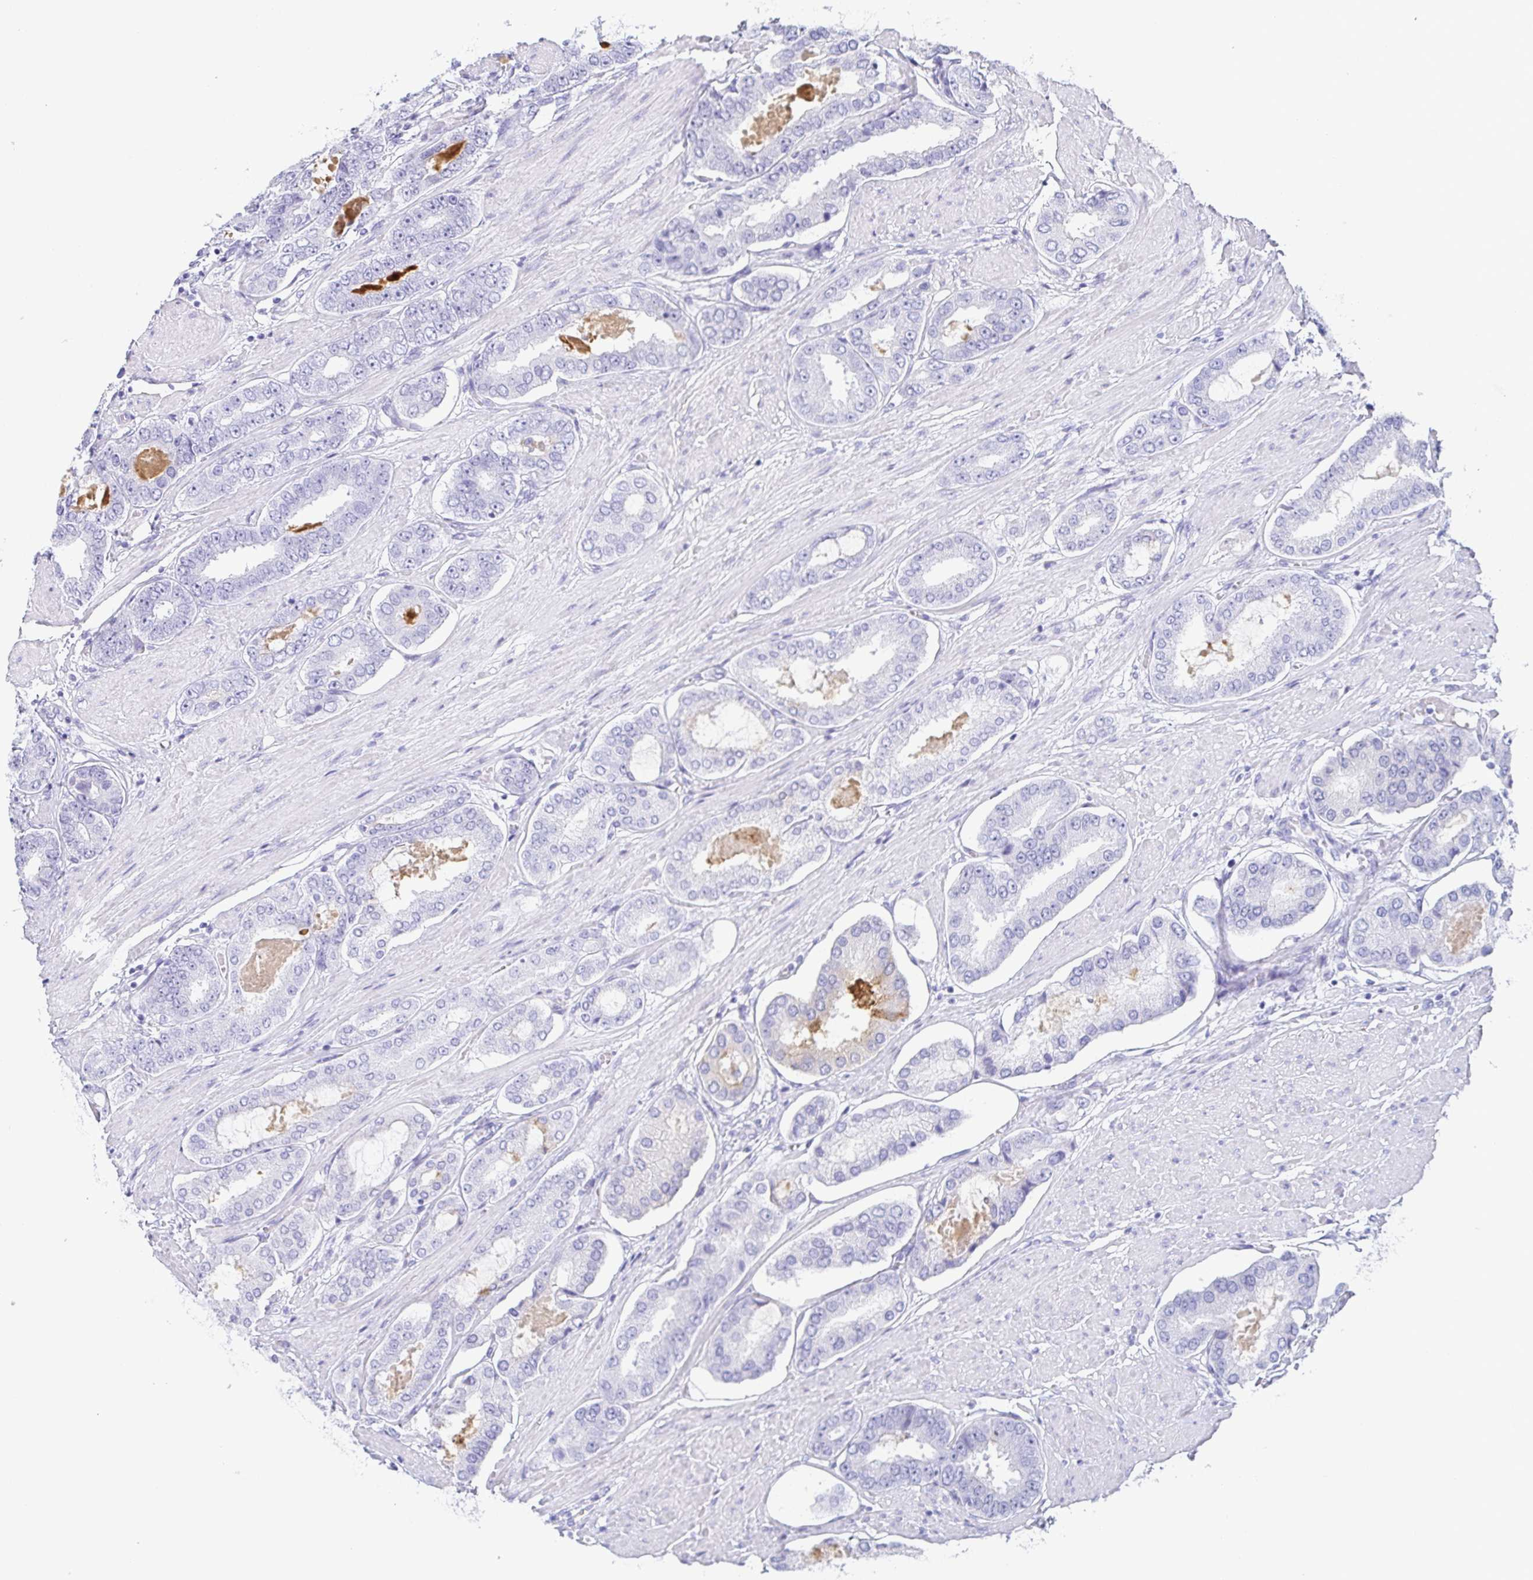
{"staining": {"intensity": "negative", "quantity": "none", "location": "none"}, "tissue": "prostate cancer", "cell_type": "Tumor cells", "image_type": "cancer", "snomed": [{"axis": "morphology", "description": "Adenocarcinoma, High grade"}, {"axis": "topography", "description": "Prostate"}], "caption": "Immunohistochemistry image of neoplastic tissue: human prostate high-grade adenocarcinoma stained with DAB exhibits no significant protein expression in tumor cells.", "gene": "ZG16B", "patient": {"sex": "male", "age": 63}}